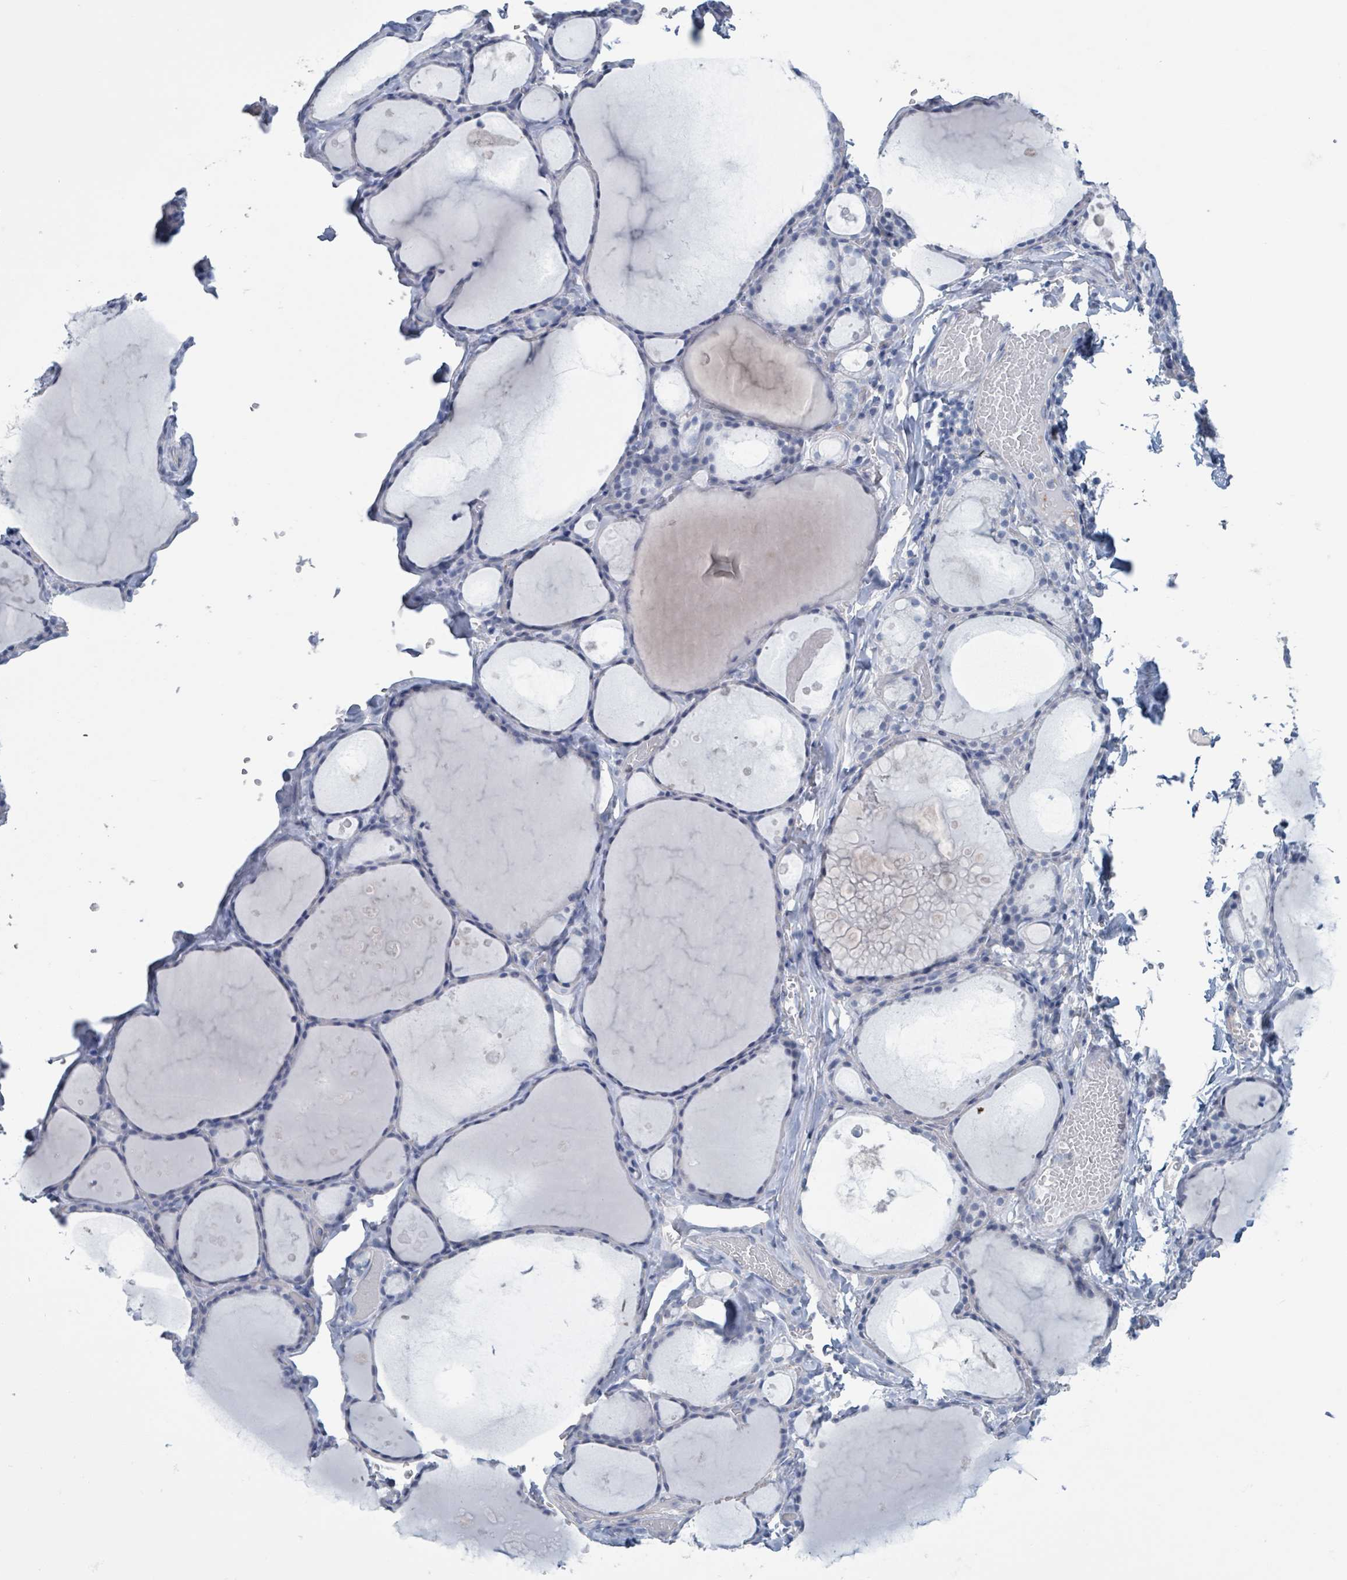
{"staining": {"intensity": "negative", "quantity": "none", "location": "none"}, "tissue": "thyroid gland", "cell_type": "Glandular cells", "image_type": "normal", "snomed": [{"axis": "morphology", "description": "Normal tissue, NOS"}, {"axis": "topography", "description": "Thyroid gland"}], "caption": "A high-resolution image shows immunohistochemistry (IHC) staining of unremarkable thyroid gland, which reveals no significant staining in glandular cells. (Immunohistochemistry, brightfield microscopy, high magnification).", "gene": "CT45A10", "patient": {"sex": "male", "age": 56}}